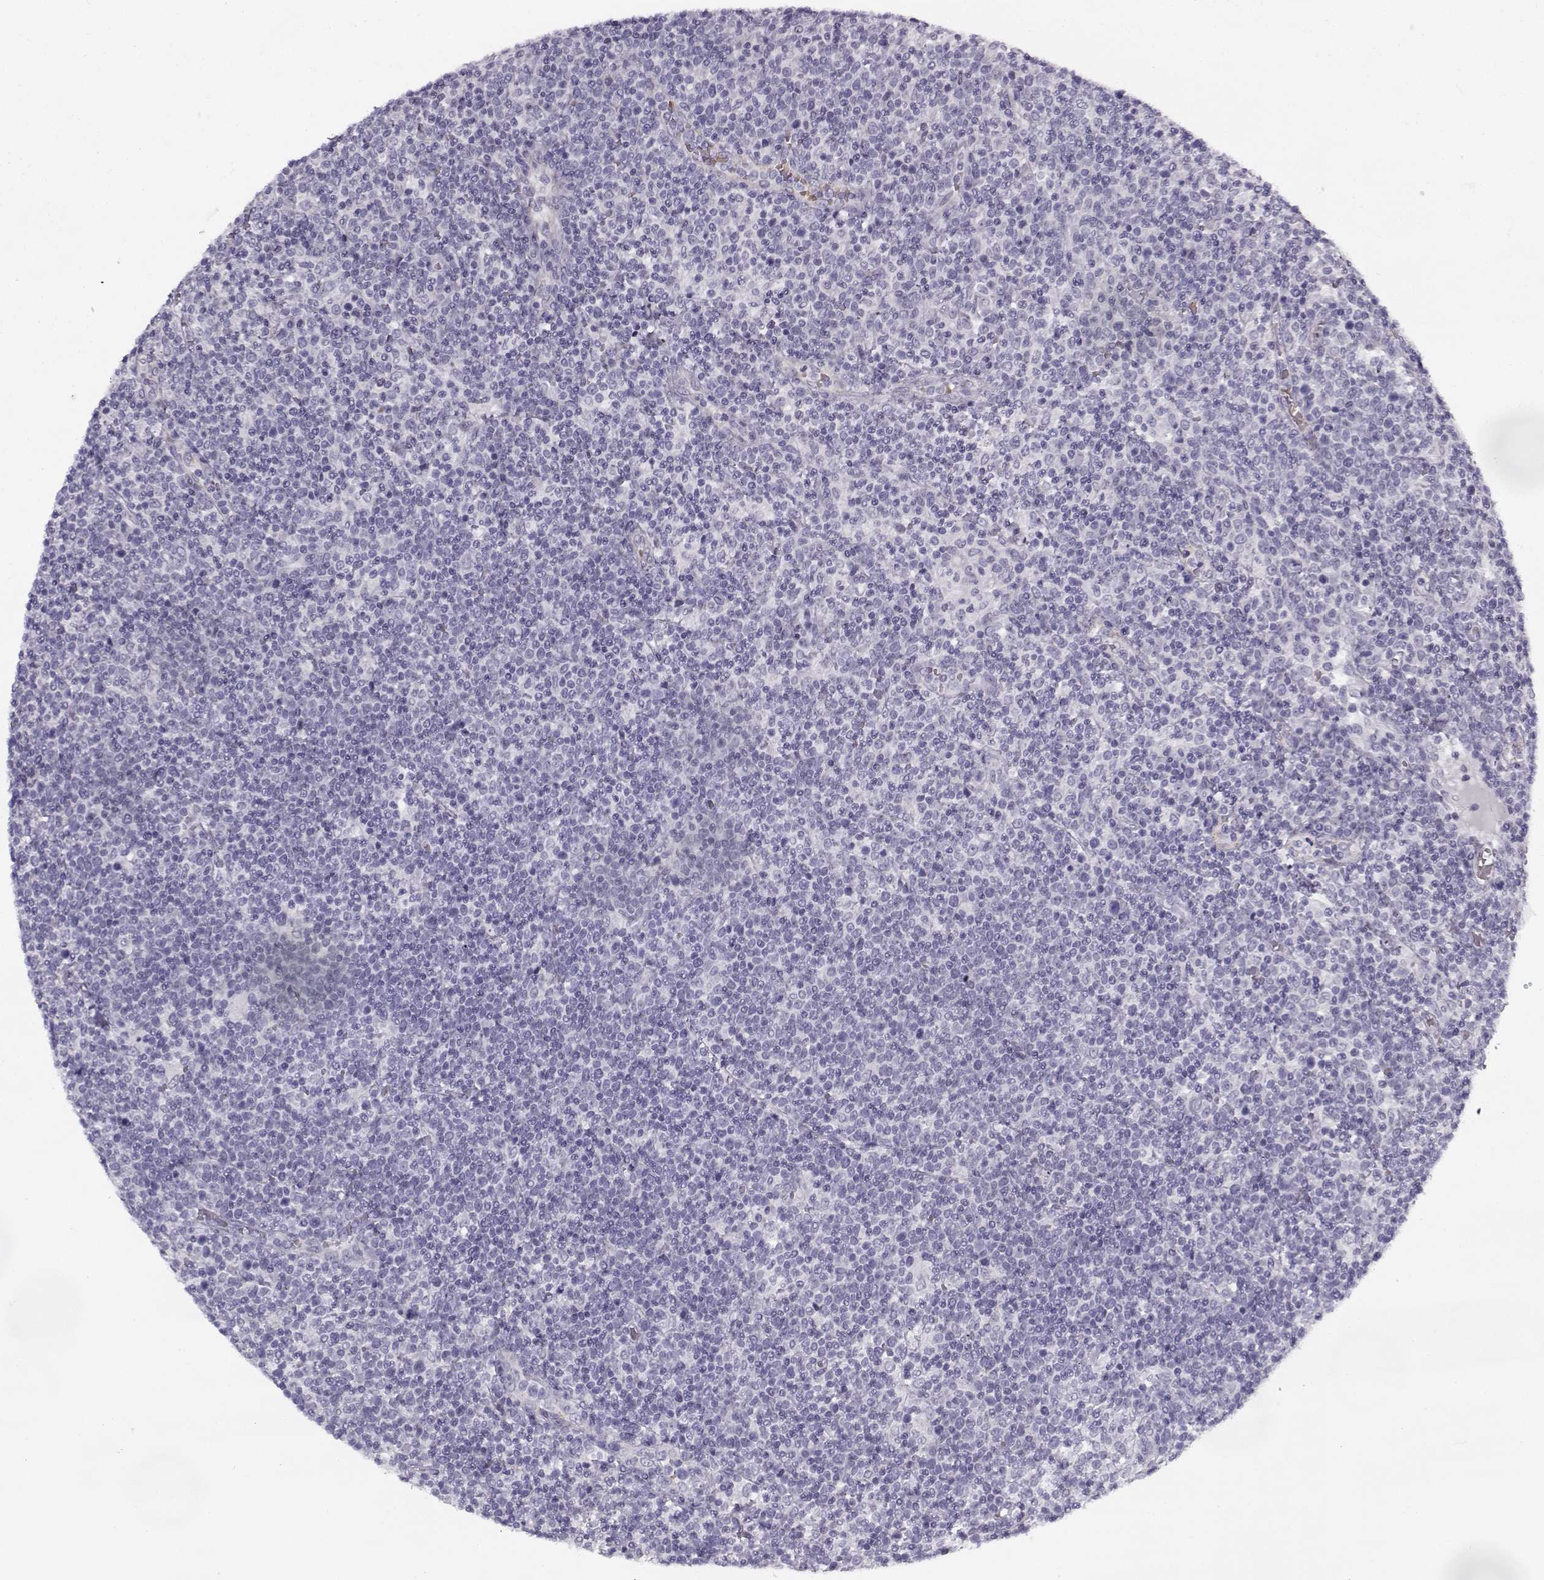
{"staining": {"intensity": "negative", "quantity": "none", "location": "none"}, "tissue": "lymphoma", "cell_type": "Tumor cells", "image_type": "cancer", "snomed": [{"axis": "morphology", "description": "Malignant lymphoma, non-Hodgkin's type, High grade"}, {"axis": "topography", "description": "Lymph node"}], "caption": "High magnification brightfield microscopy of malignant lymphoma, non-Hodgkin's type (high-grade) stained with DAB (3,3'-diaminobenzidine) (brown) and counterstained with hematoxylin (blue): tumor cells show no significant positivity.", "gene": "SNCA", "patient": {"sex": "male", "age": 61}}